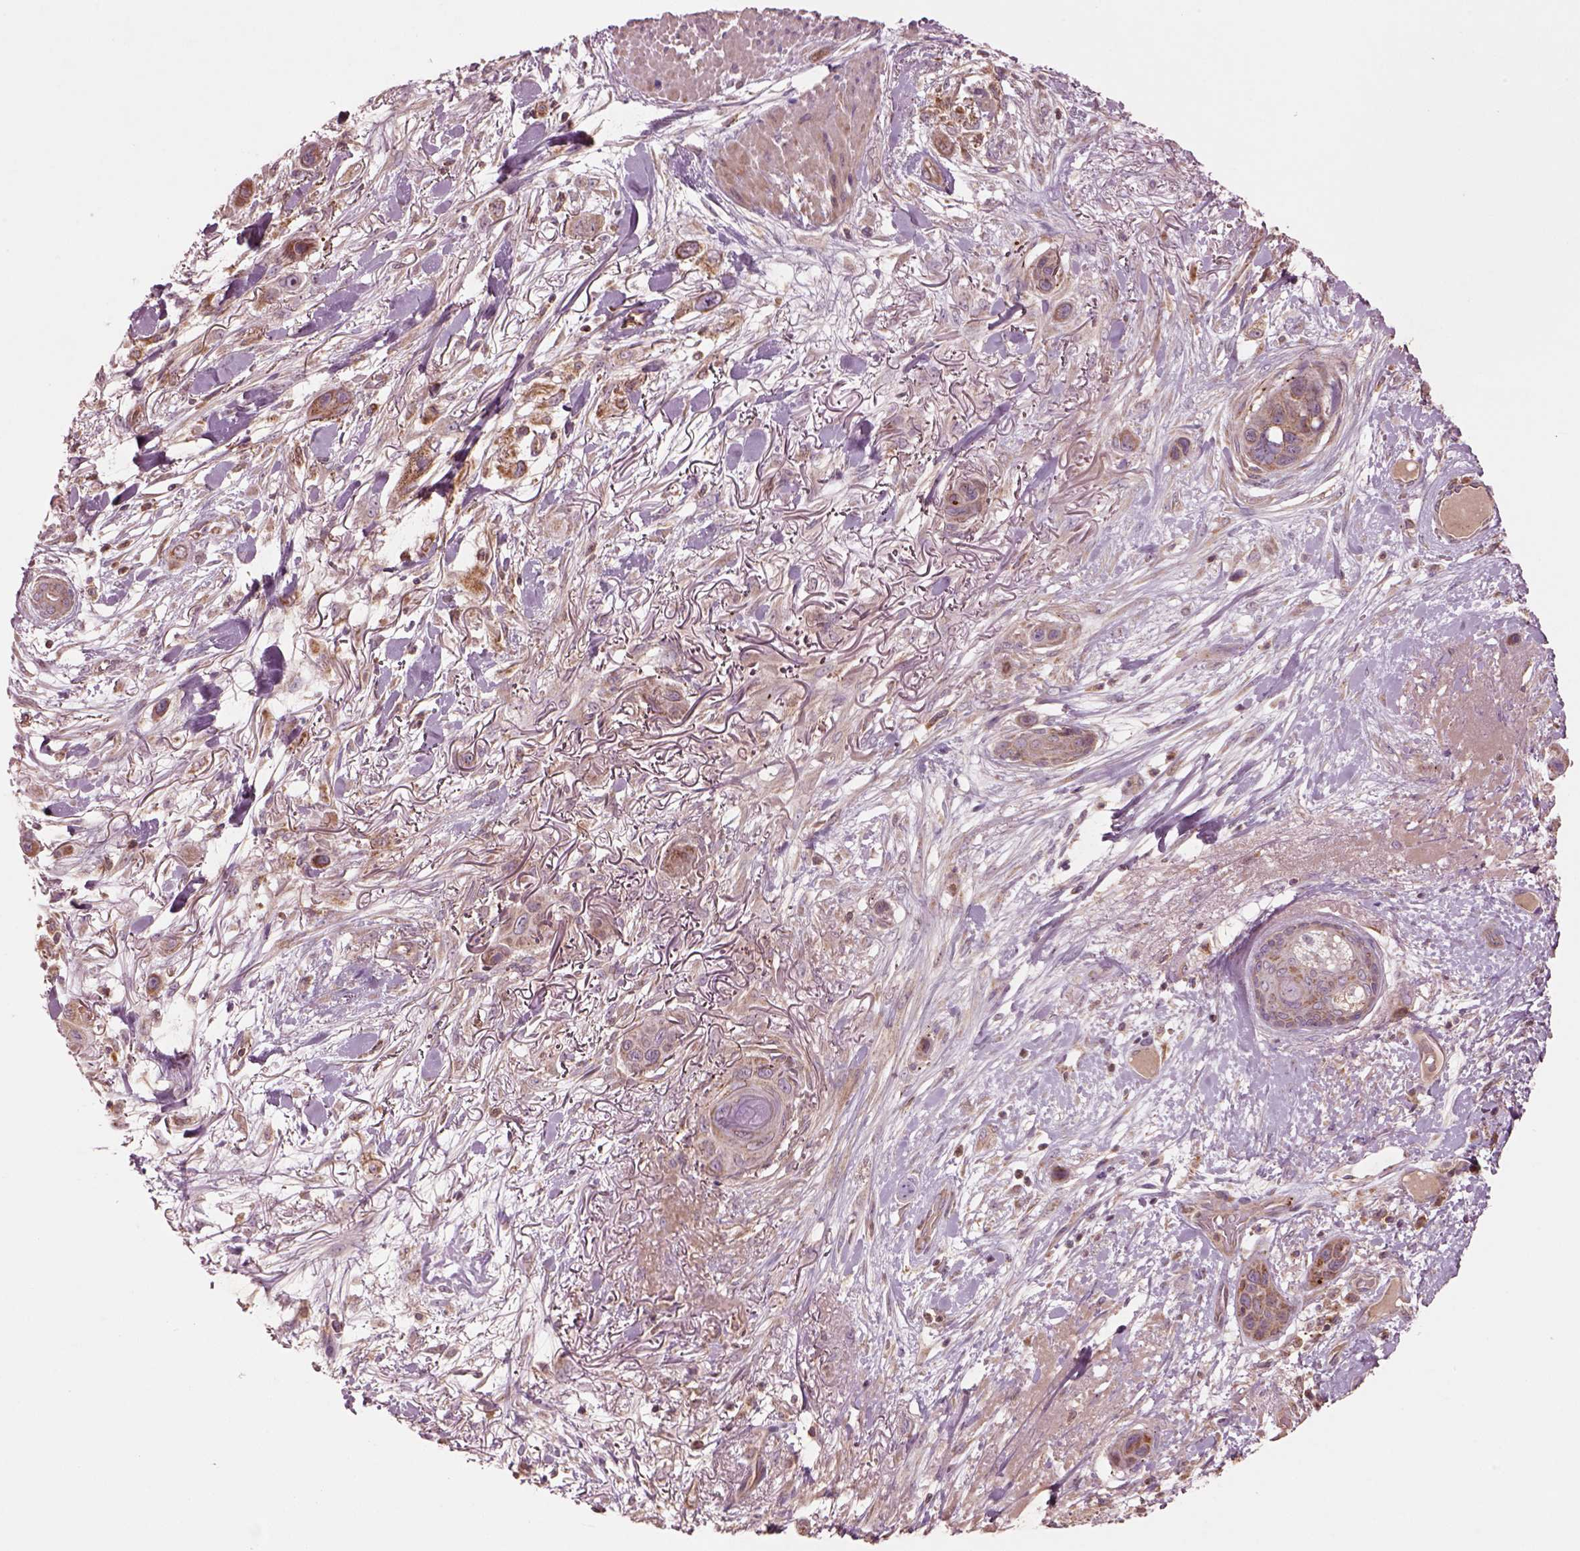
{"staining": {"intensity": "moderate", "quantity": ">75%", "location": "cytoplasmic/membranous"}, "tissue": "skin cancer", "cell_type": "Tumor cells", "image_type": "cancer", "snomed": [{"axis": "morphology", "description": "Squamous cell carcinoma, NOS"}, {"axis": "topography", "description": "Skin"}], "caption": "Immunohistochemistry (IHC) histopathology image of neoplastic tissue: skin squamous cell carcinoma stained using immunohistochemistry displays medium levels of moderate protein expression localized specifically in the cytoplasmic/membranous of tumor cells, appearing as a cytoplasmic/membranous brown color.", "gene": "SLC25A5", "patient": {"sex": "male", "age": 79}}